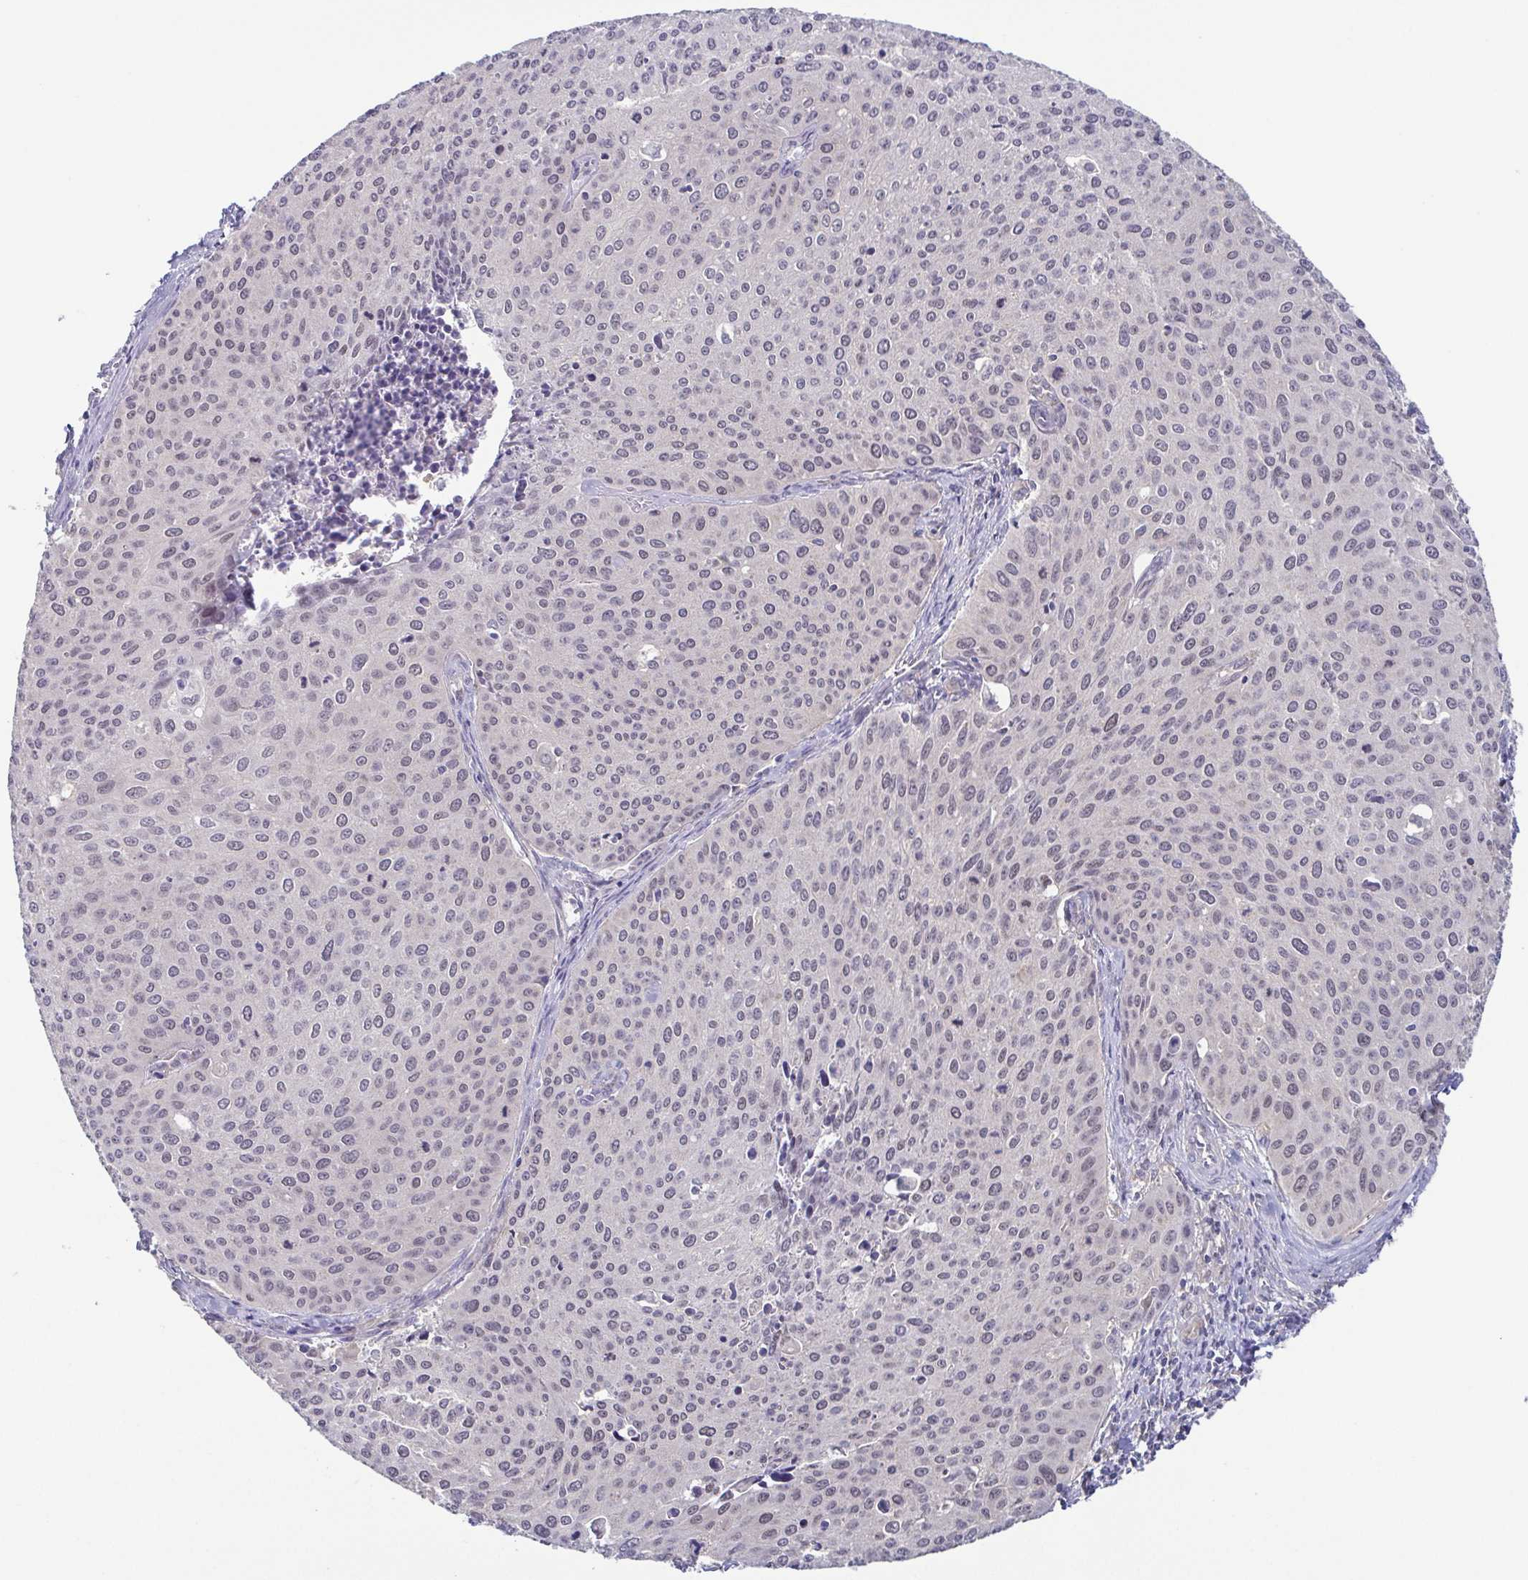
{"staining": {"intensity": "weak", "quantity": "<25%", "location": "nuclear"}, "tissue": "cervical cancer", "cell_type": "Tumor cells", "image_type": "cancer", "snomed": [{"axis": "morphology", "description": "Squamous cell carcinoma, NOS"}, {"axis": "topography", "description": "Cervix"}], "caption": "Protein analysis of cervical squamous cell carcinoma exhibits no significant expression in tumor cells.", "gene": "UBE2Q1", "patient": {"sex": "female", "age": 38}}